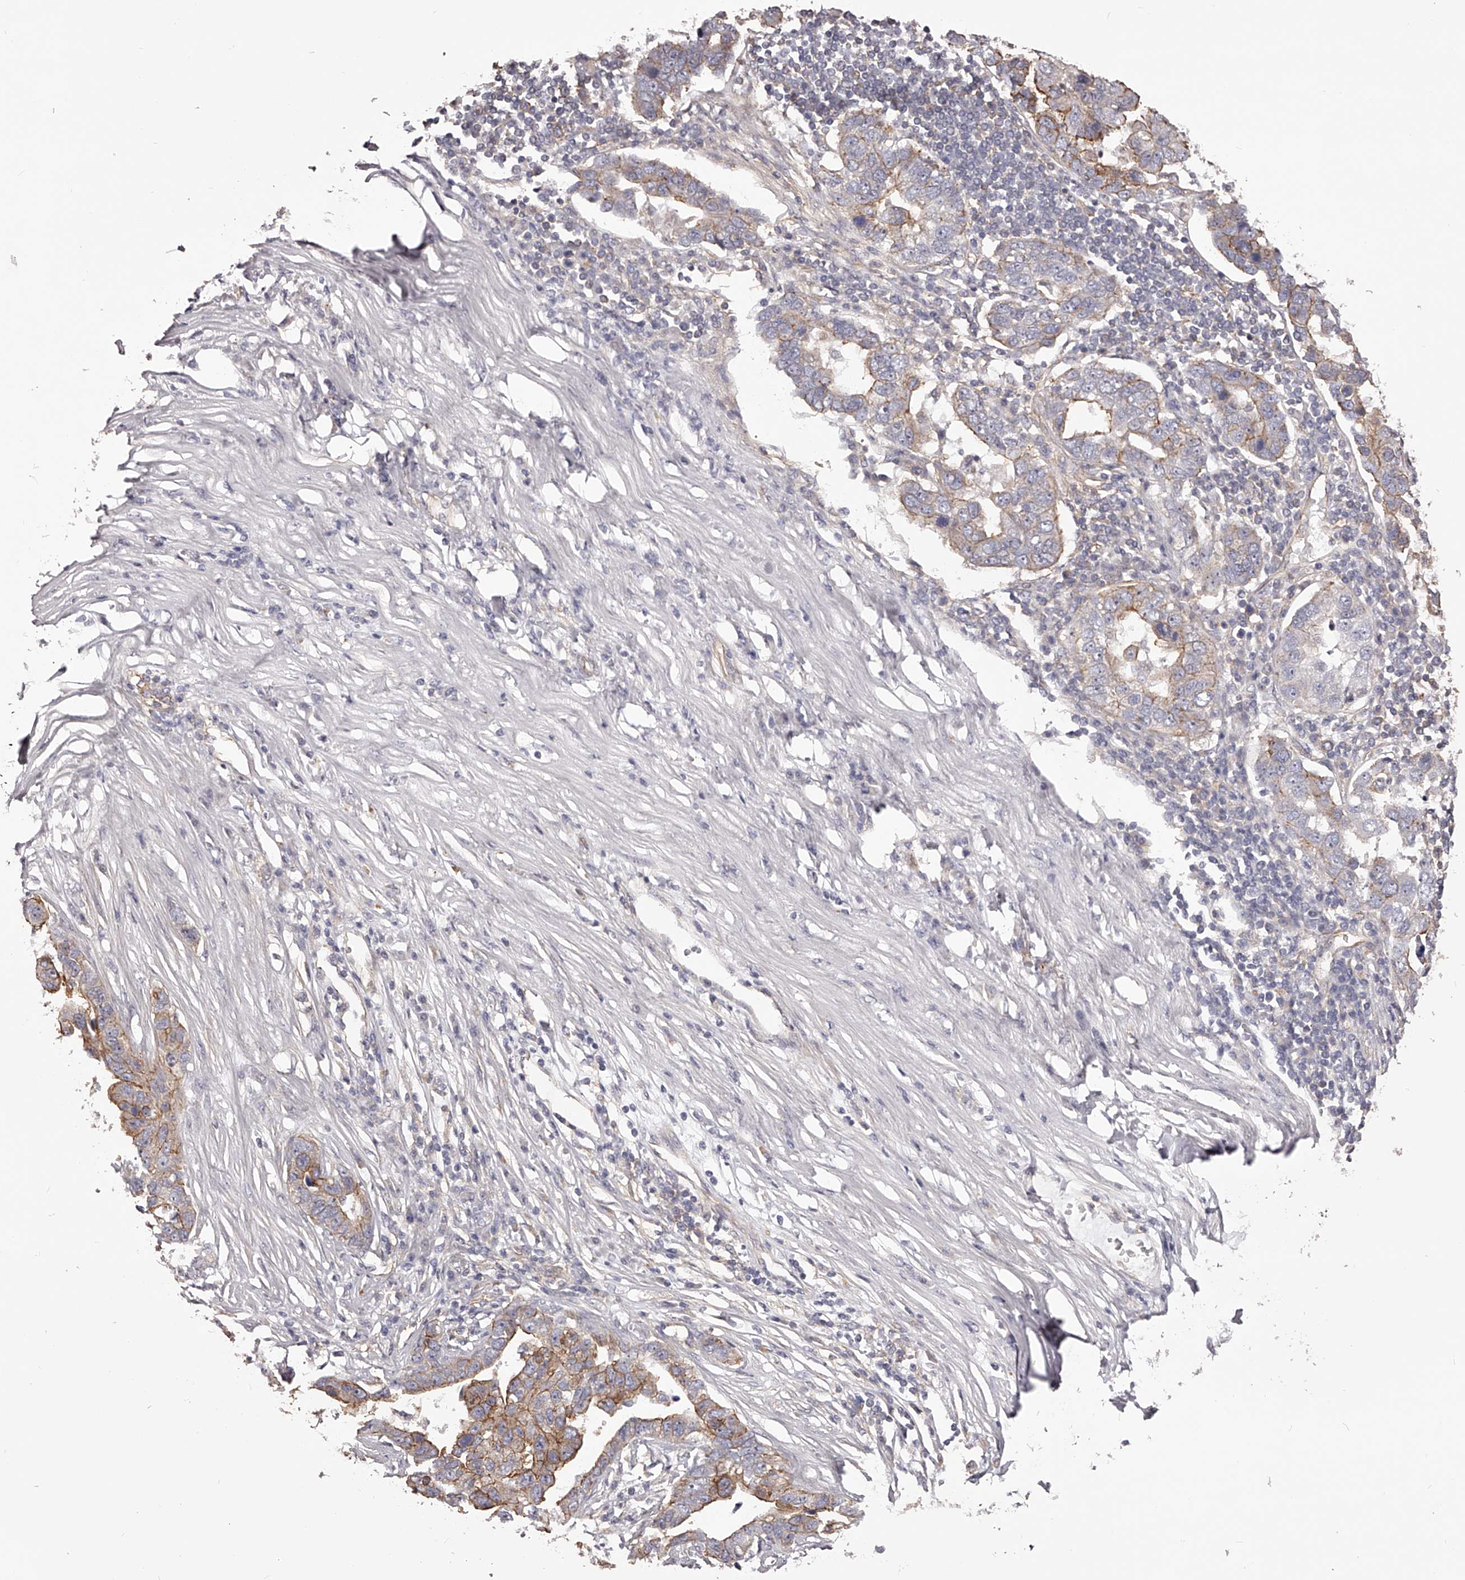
{"staining": {"intensity": "moderate", "quantity": ">75%", "location": "cytoplasmic/membranous"}, "tissue": "pancreatic cancer", "cell_type": "Tumor cells", "image_type": "cancer", "snomed": [{"axis": "morphology", "description": "Adenocarcinoma, NOS"}, {"axis": "topography", "description": "Pancreas"}], "caption": "Tumor cells display medium levels of moderate cytoplasmic/membranous positivity in about >75% of cells in pancreatic adenocarcinoma. The protein is stained brown, and the nuclei are stained in blue (DAB IHC with brightfield microscopy, high magnification).", "gene": "LTV1", "patient": {"sex": "female", "age": 61}}